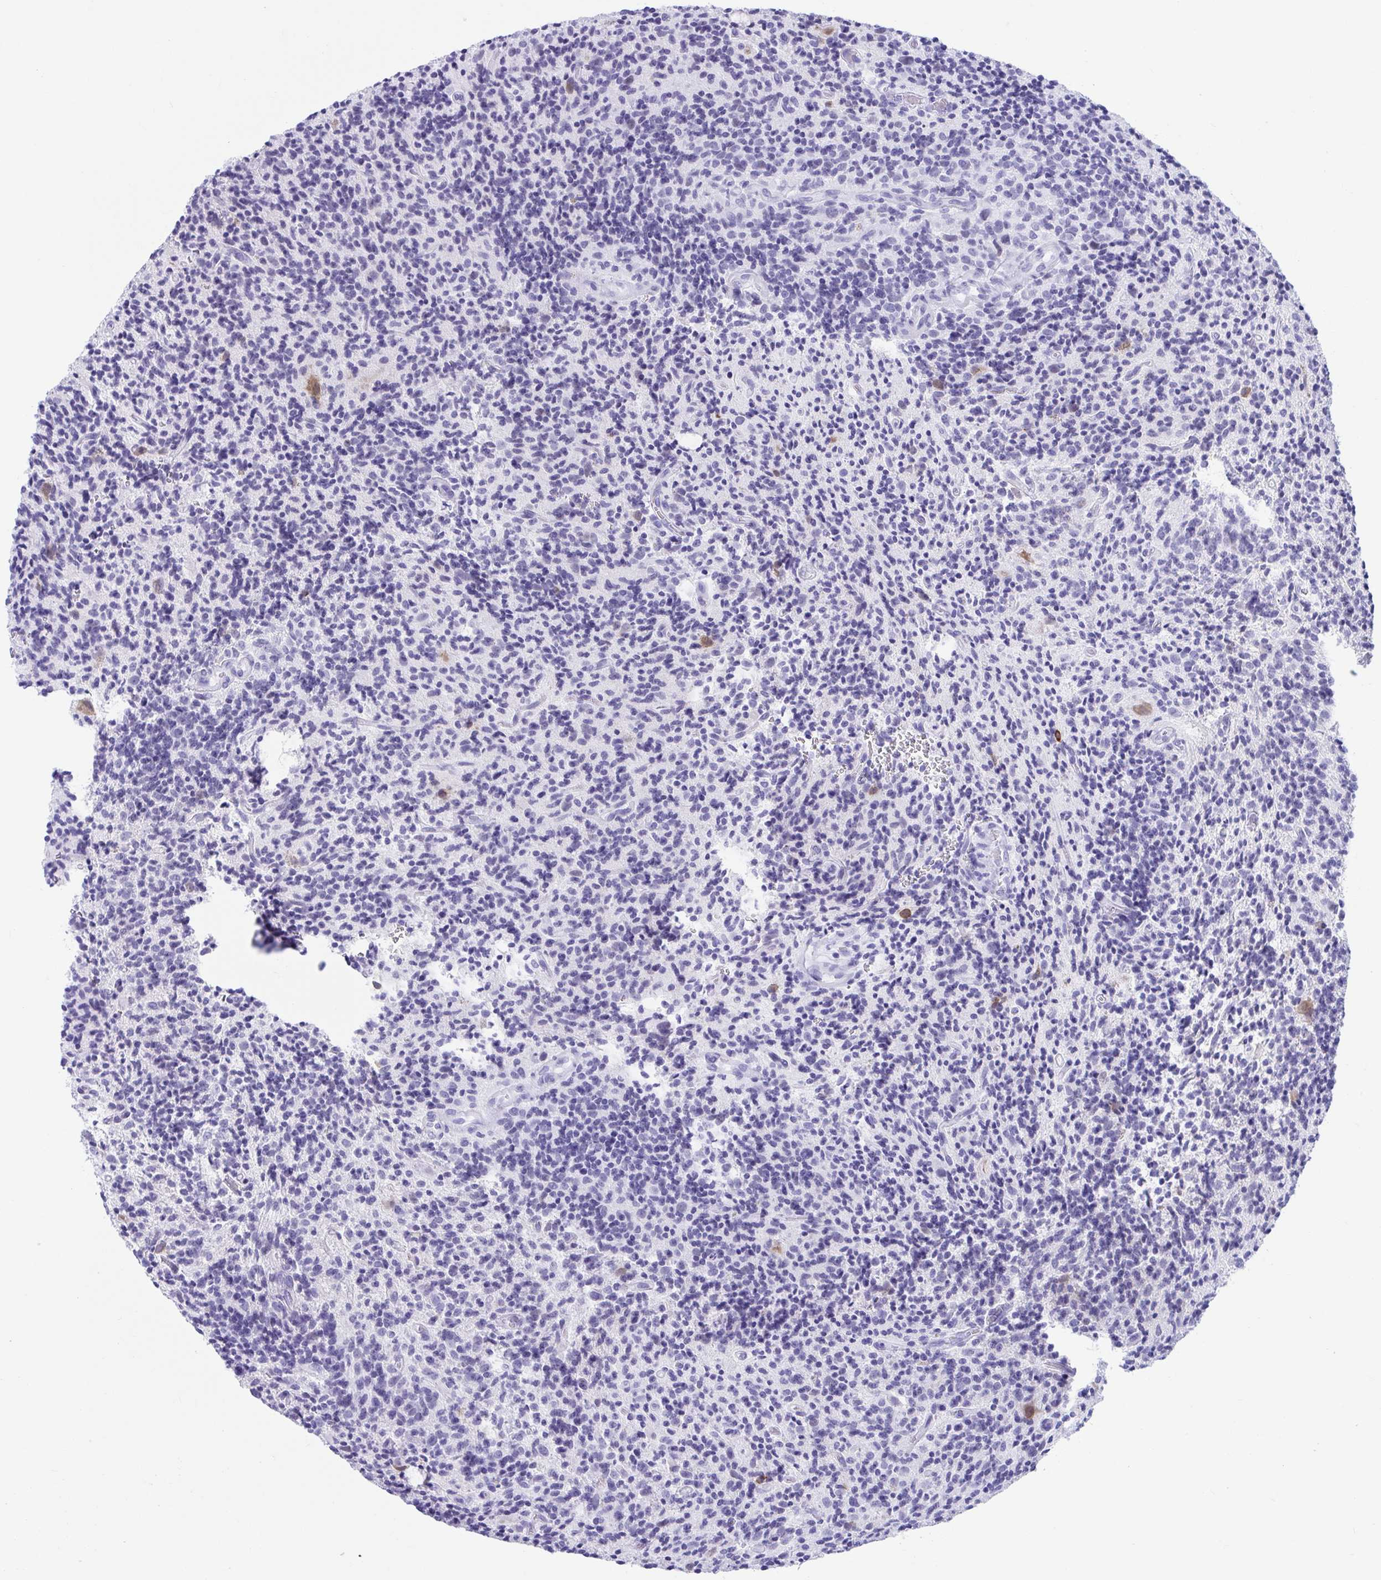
{"staining": {"intensity": "negative", "quantity": "none", "location": "none"}, "tissue": "glioma", "cell_type": "Tumor cells", "image_type": "cancer", "snomed": [{"axis": "morphology", "description": "Glioma, malignant, High grade"}, {"axis": "topography", "description": "Brain"}], "caption": "Micrograph shows no protein staining in tumor cells of glioma tissue.", "gene": "TMEM35A", "patient": {"sex": "male", "age": 76}}